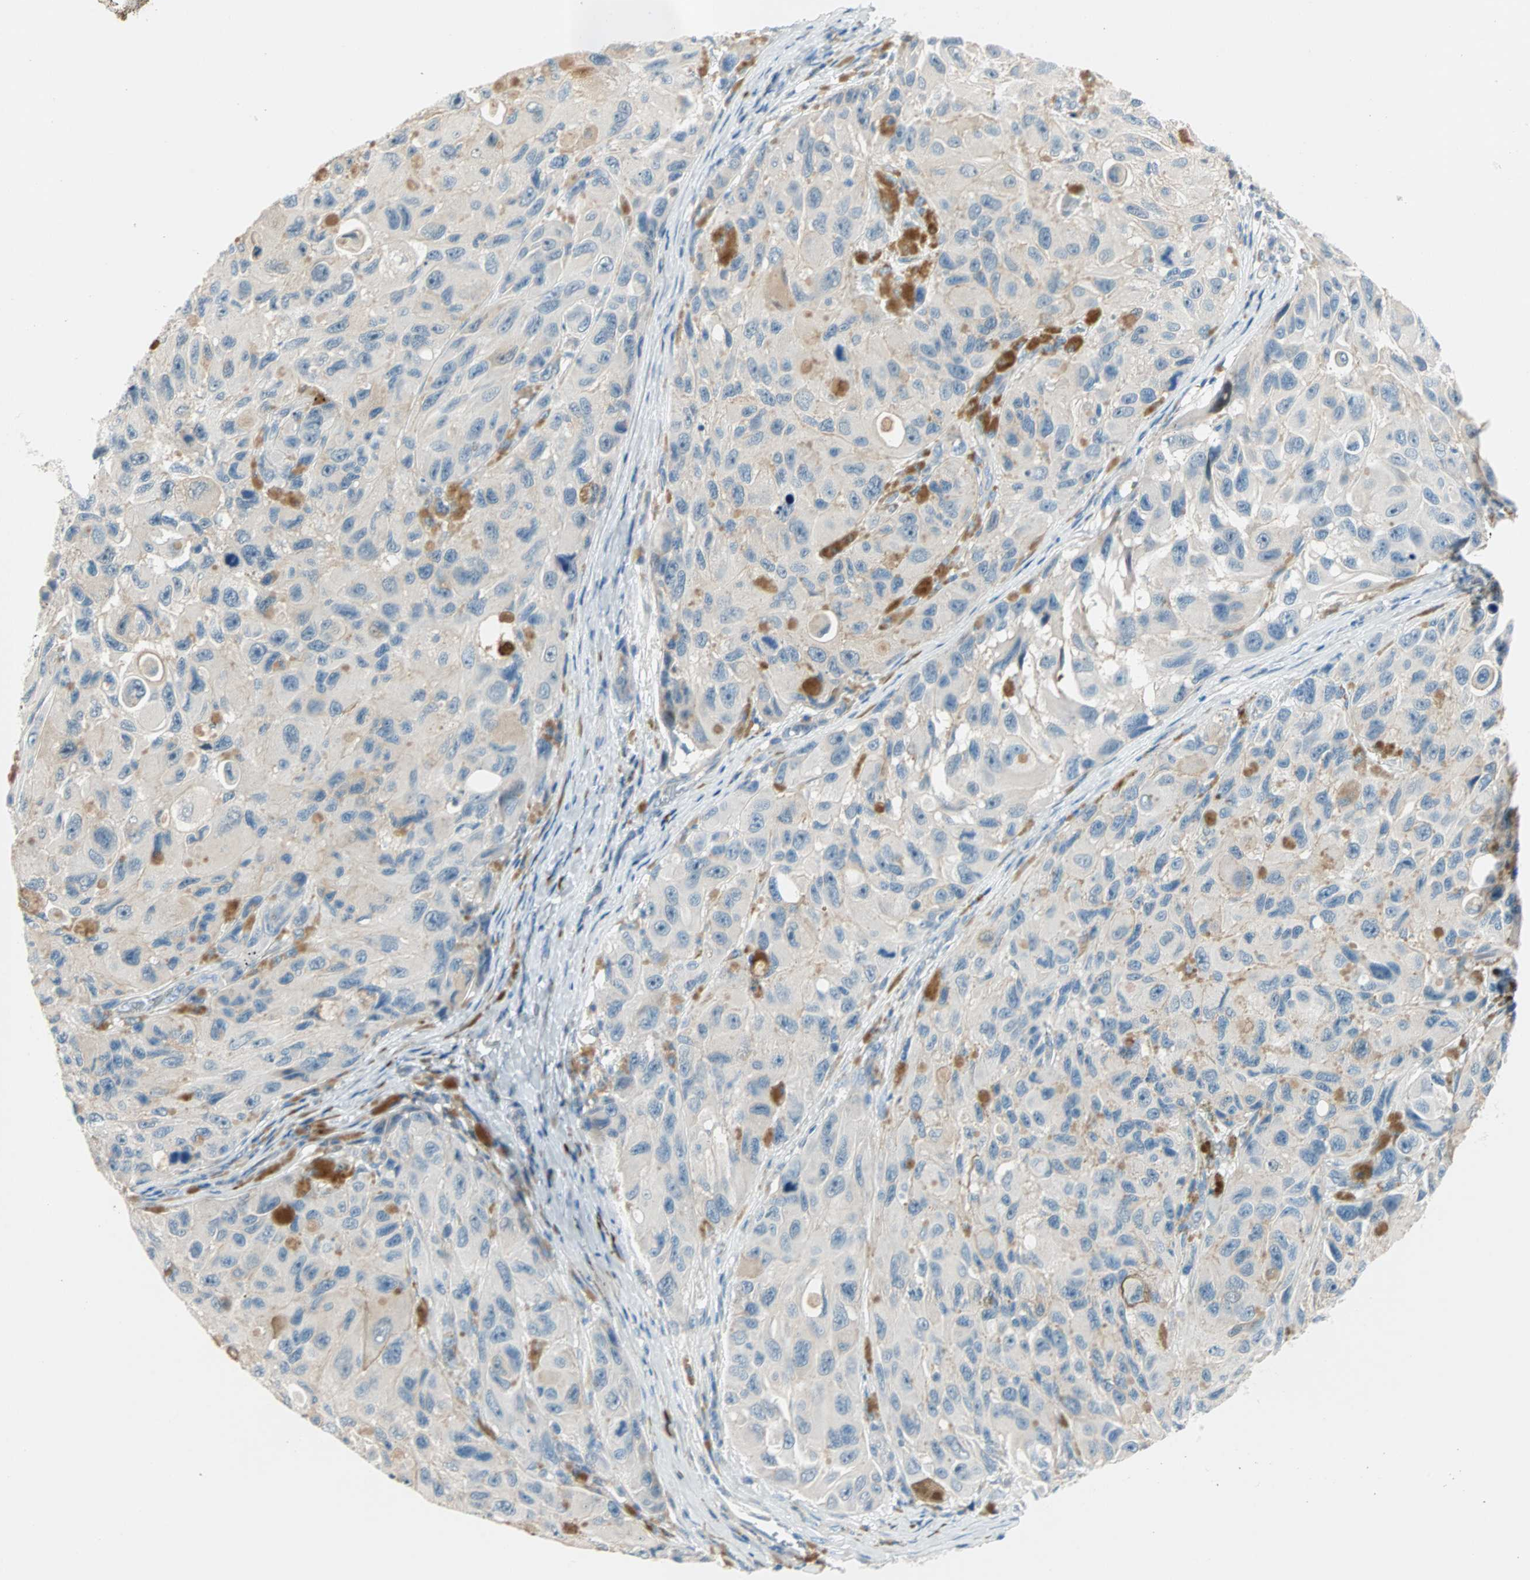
{"staining": {"intensity": "negative", "quantity": "none", "location": "none"}, "tissue": "melanoma", "cell_type": "Tumor cells", "image_type": "cancer", "snomed": [{"axis": "morphology", "description": "Malignant melanoma, NOS"}, {"axis": "topography", "description": "Skin"}], "caption": "The IHC micrograph has no significant staining in tumor cells of melanoma tissue.", "gene": "TMEM163", "patient": {"sex": "female", "age": 73}}